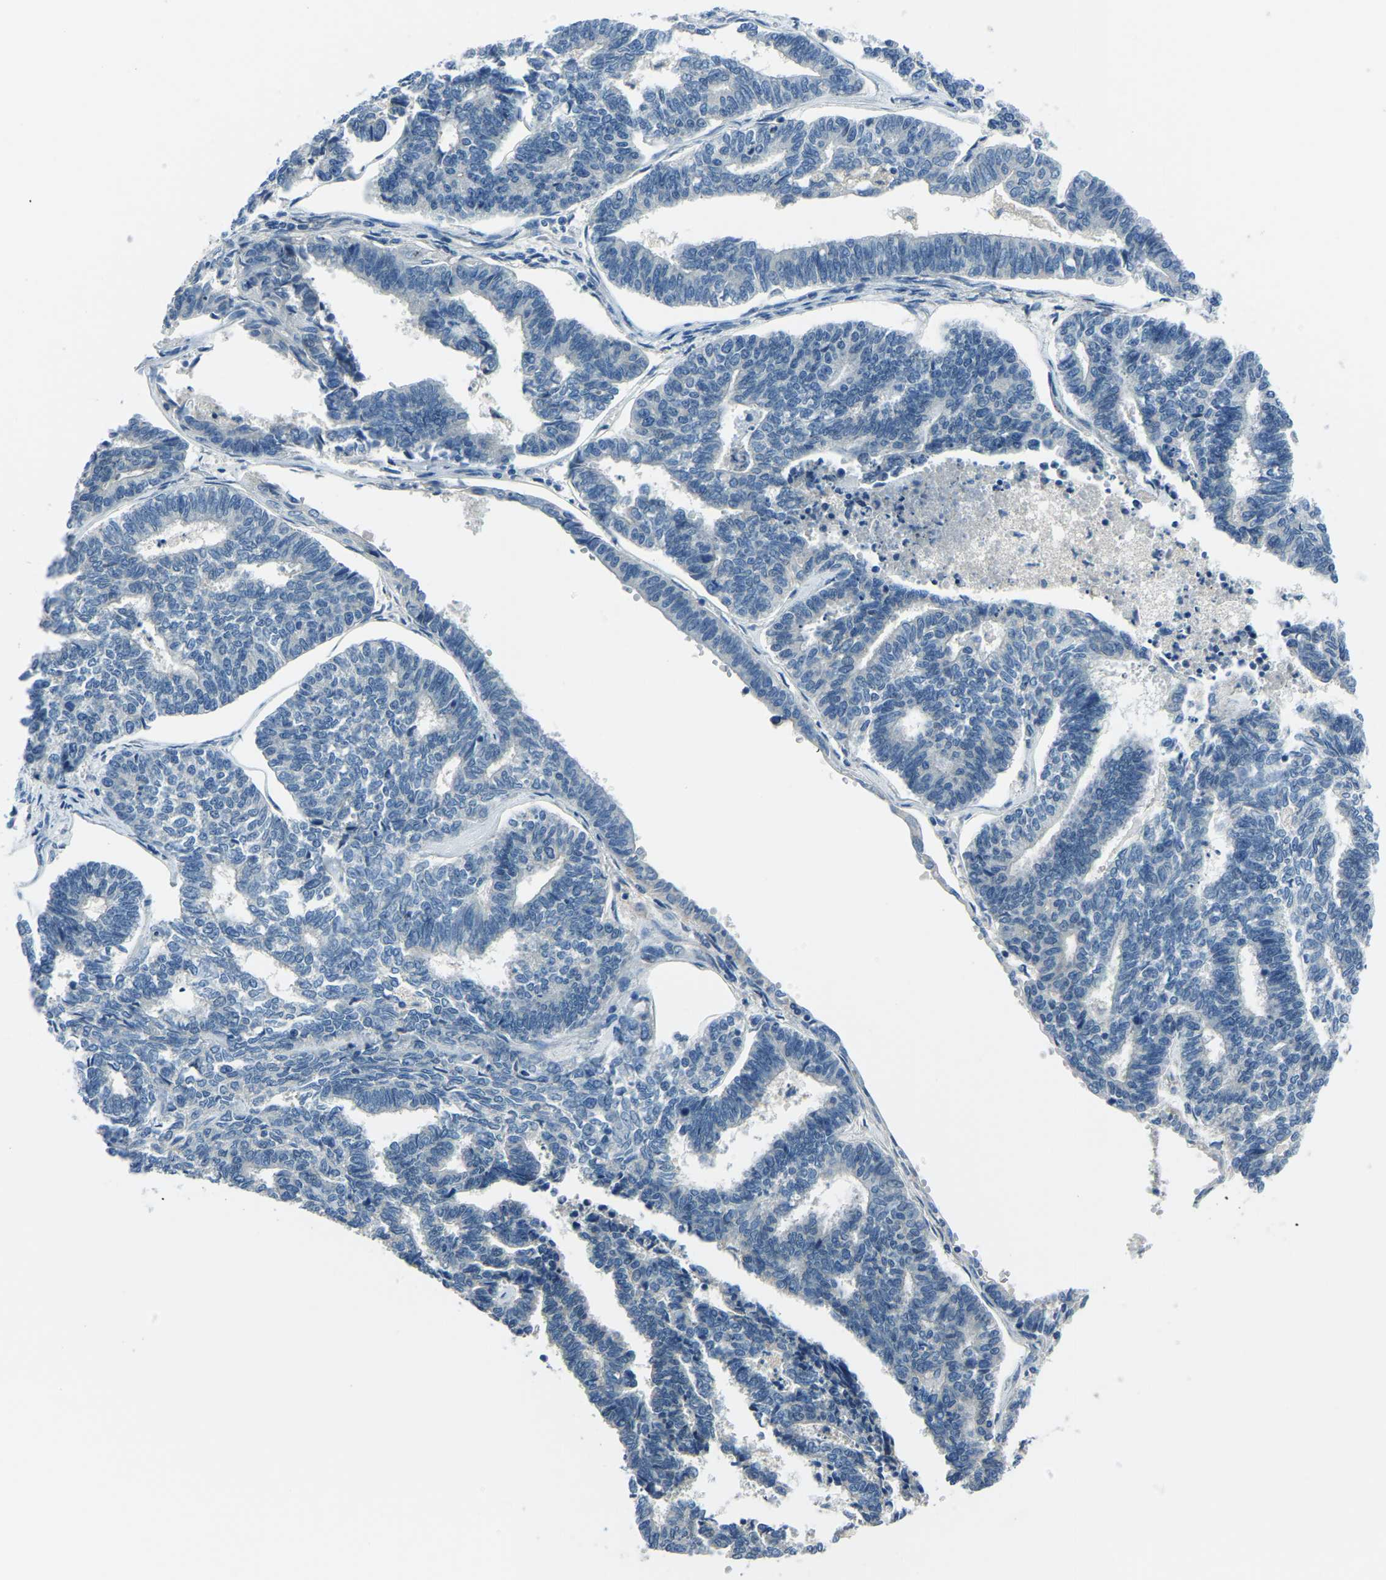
{"staining": {"intensity": "negative", "quantity": "none", "location": "none"}, "tissue": "endometrial cancer", "cell_type": "Tumor cells", "image_type": "cancer", "snomed": [{"axis": "morphology", "description": "Adenocarcinoma, NOS"}, {"axis": "topography", "description": "Endometrium"}], "caption": "Tumor cells are negative for protein expression in human adenocarcinoma (endometrial).", "gene": "RRP1", "patient": {"sex": "female", "age": 70}}